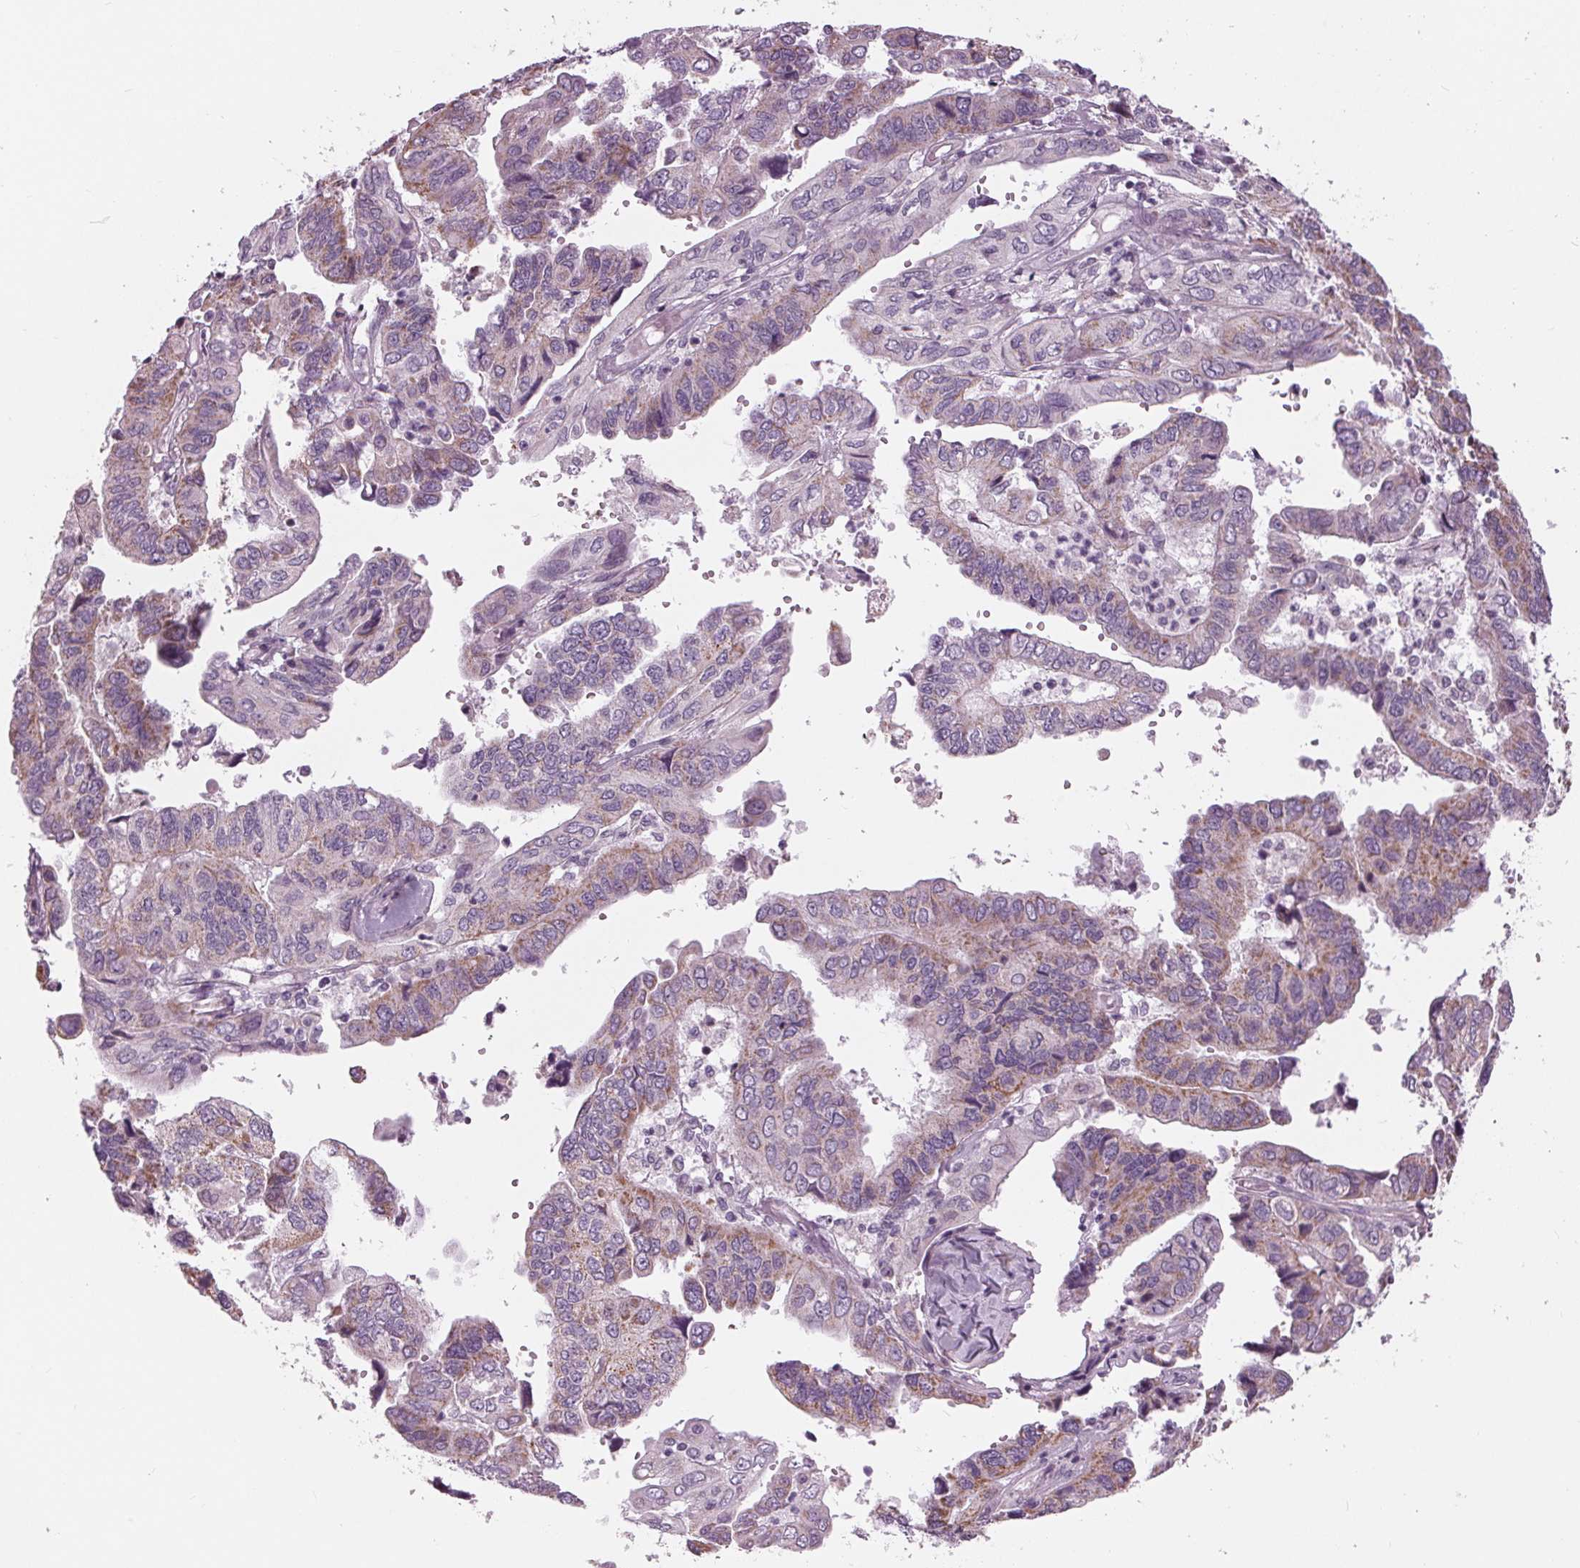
{"staining": {"intensity": "moderate", "quantity": "<25%", "location": "cytoplasmic/membranous"}, "tissue": "ovarian cancer", "cell_type": "Tumor cells", "image_type": "cancer", "snomed": [{"axis": "morphology", "description": "Cystadenocarcinoma, serous, NOS"}, {"axis": "topography", "description": "Ovary"}], "caption": "A micrograph of serous cystadenocarcinoma (ovarian) stained for a protein shows moderate cytoplasmic/membranous brown staining in tumor cells.", "gene": "SAMD4A", "patient": {"sex": "female", "age": 79}}